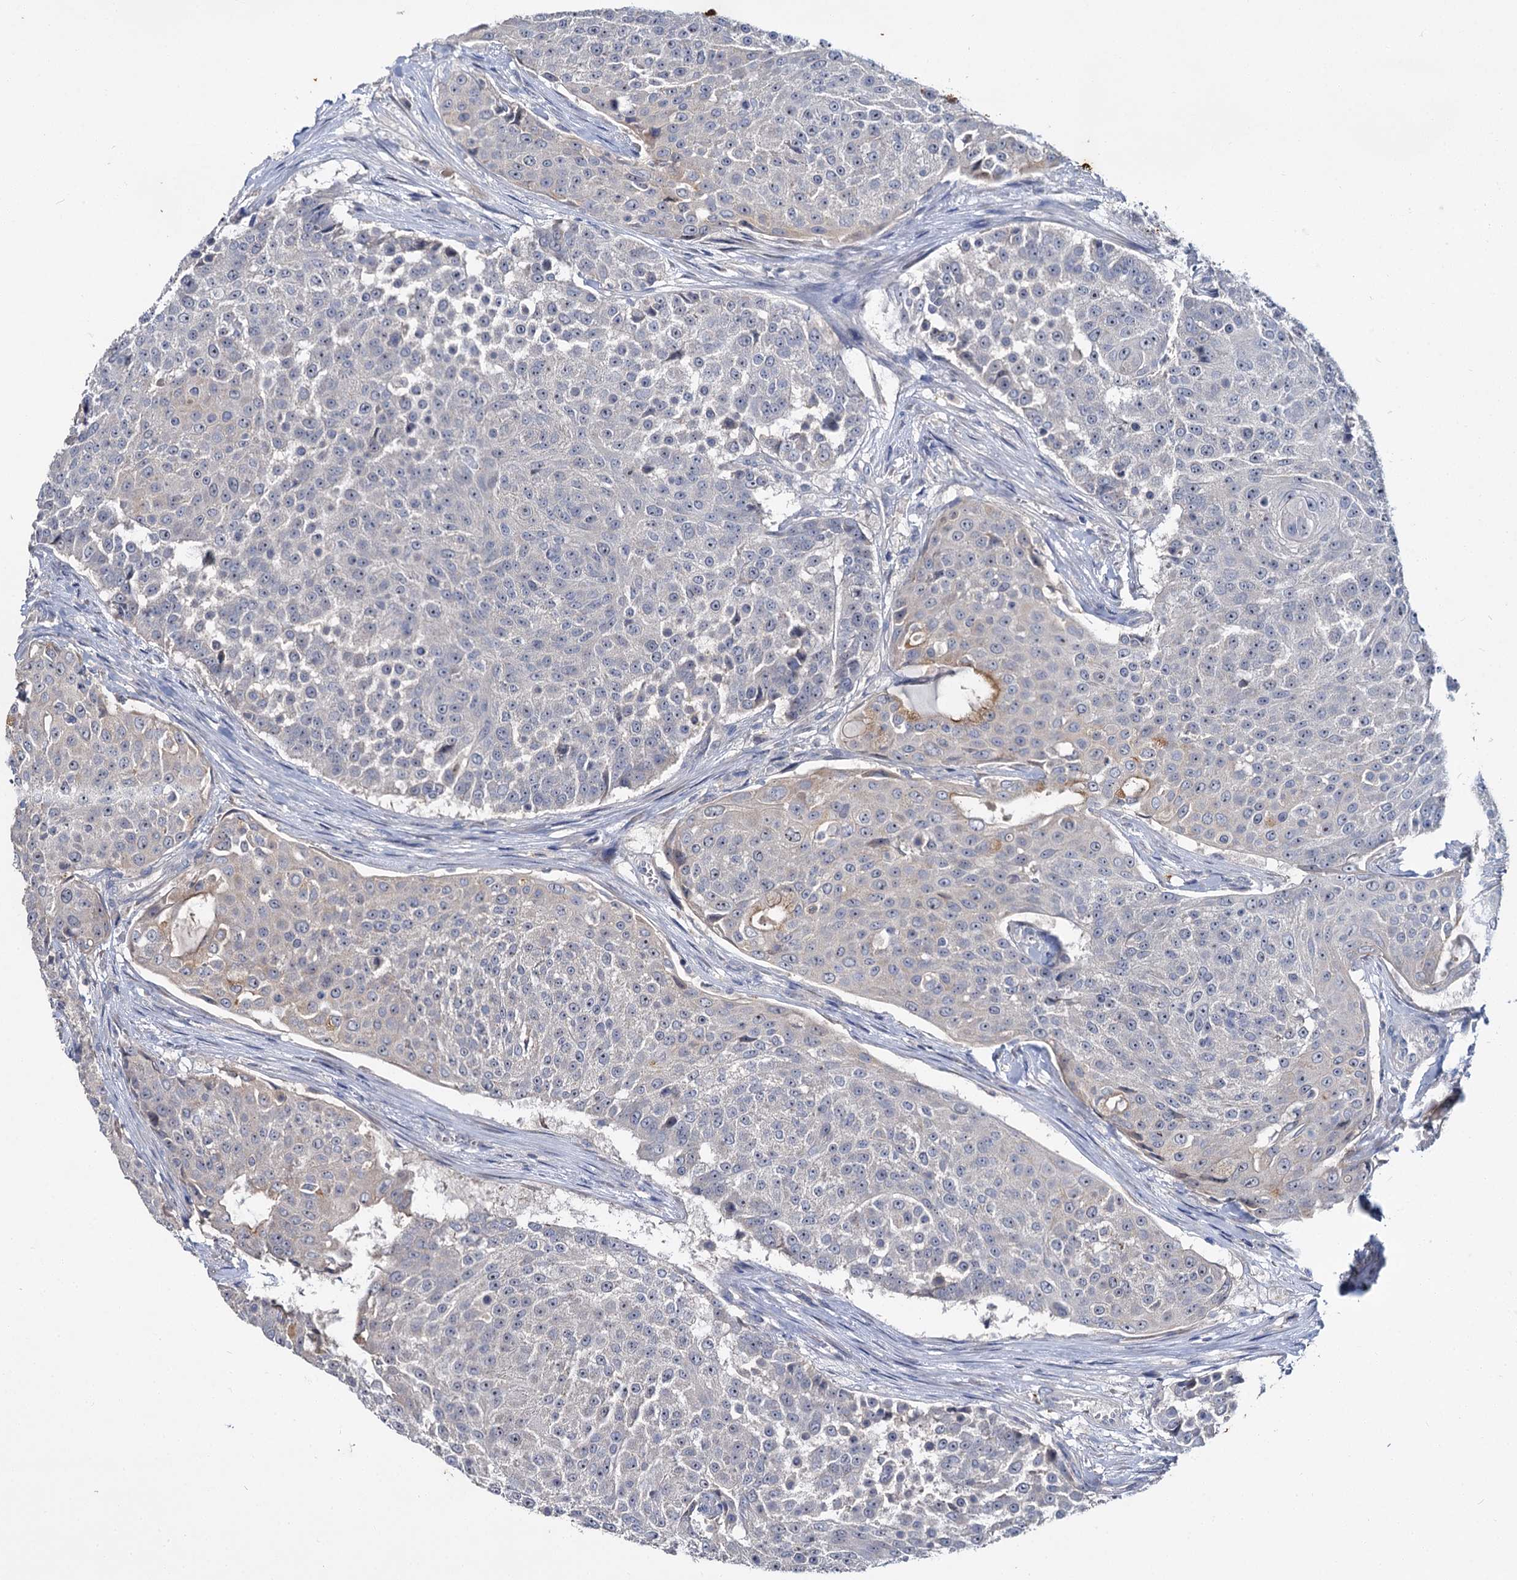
{"staining": {"intensity": "weak", "quantity": "<25%", "location": "cytoplasmic/membranous"}, "tissue": "urothelial cancer", "cell_type": "Tumor cells", "image_type": "cancer", "snomed": [{"axis": "morphology", "description": "Urothelial carcinoma, High grade"}, {"axis": "topography", "description": "Urinary bladder"}], "caption": "Immunohistochemistry of human urothelial cancer exhibits no positivity in tumor cells.", "gene": "ATP9A", "patient": {"sex": "female", "age": 63}}